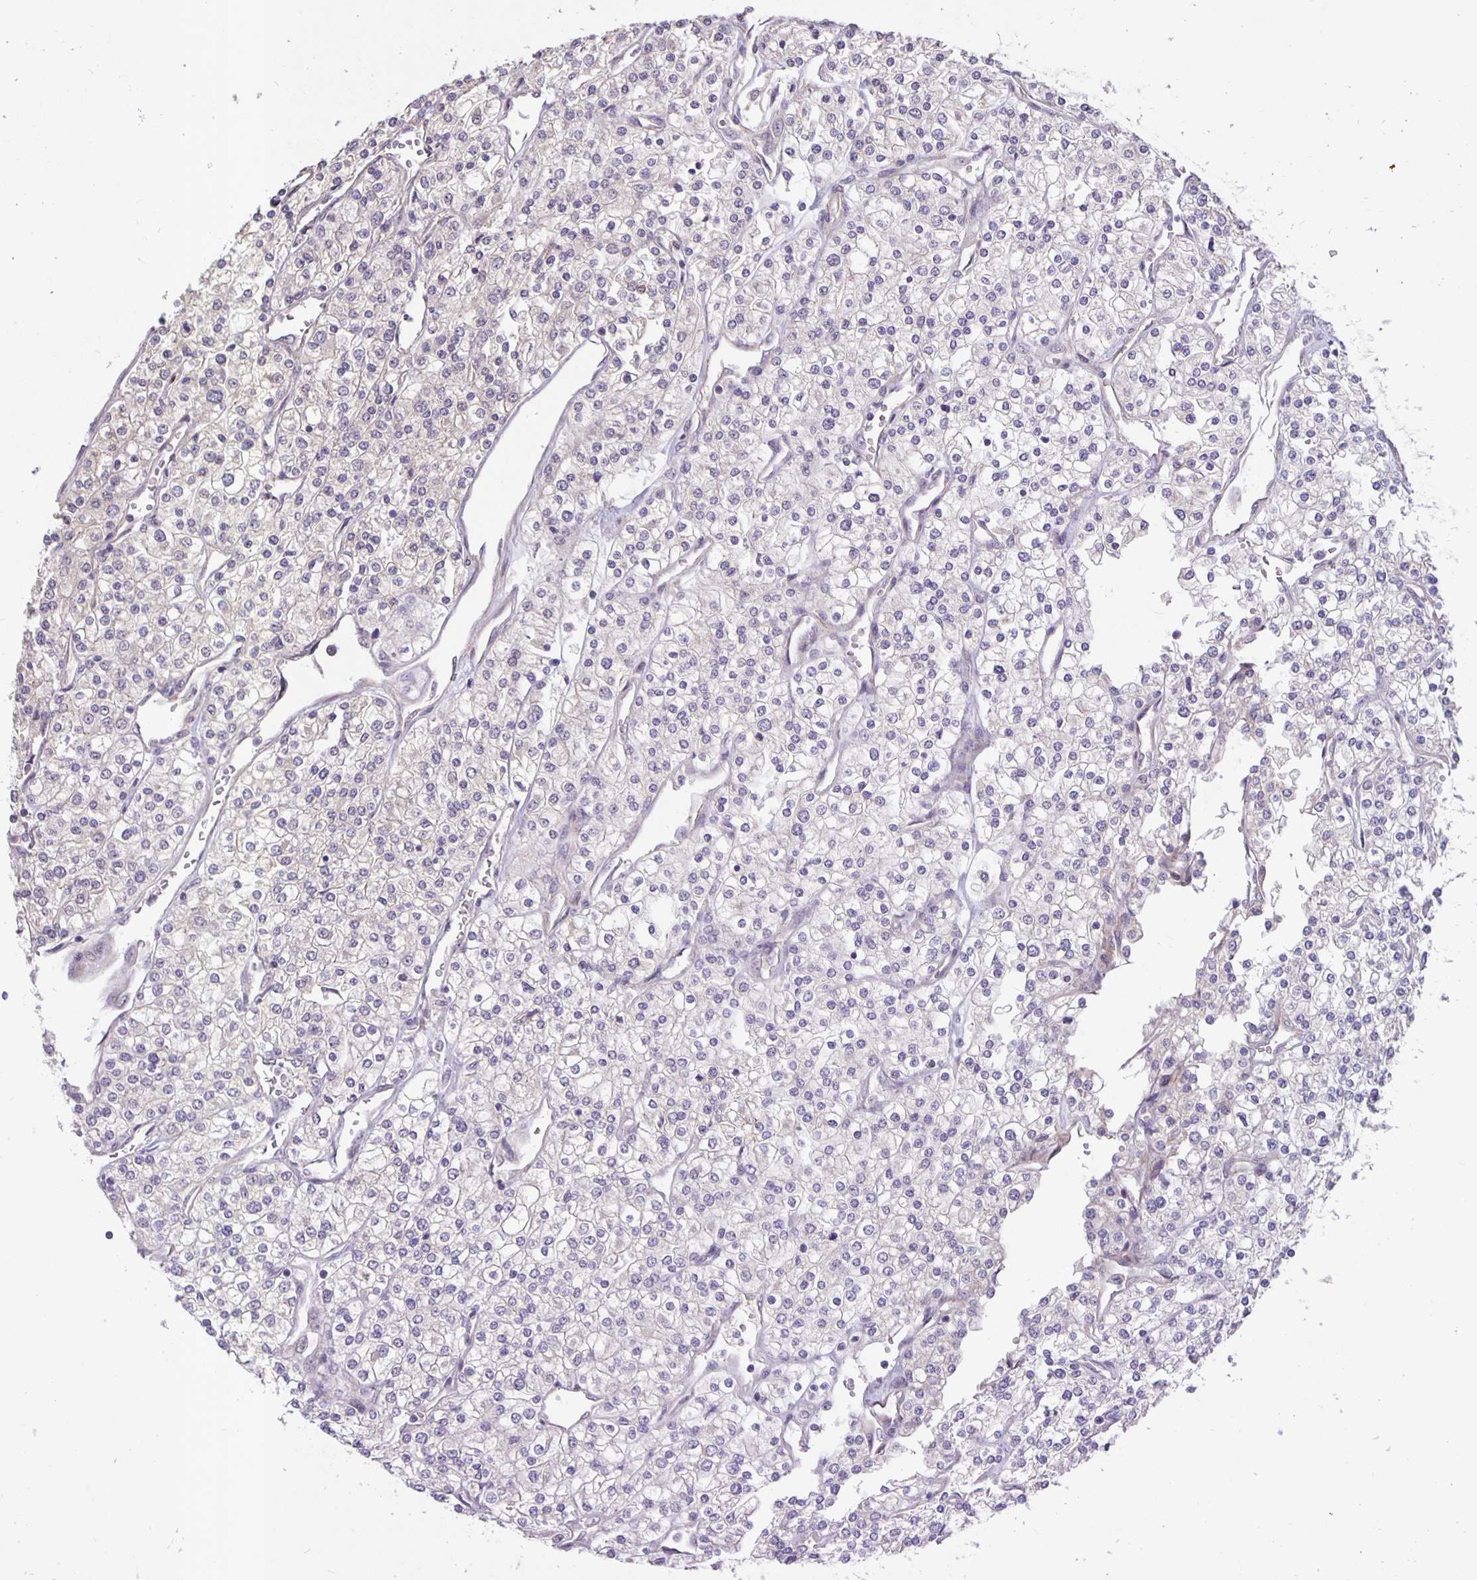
{"staining": {"intensity": "negative", "quantity": "none", "location": "none"}, "tissue": "renal cancer", "cell_type": "Tumor cells", "image_type": "cancer", "snomed": [{"axis": "morphology", "description": "Adenocarcinoma, NOS"}, {"axis": "topography", "description": "Kidney"}], "caption": "Photomicrograph shows no significant protein positivity in tumor cells of adenocarcinoma (renal).", "gene": "ARVCF", "patient": {"sex": "male", "age": 80}}